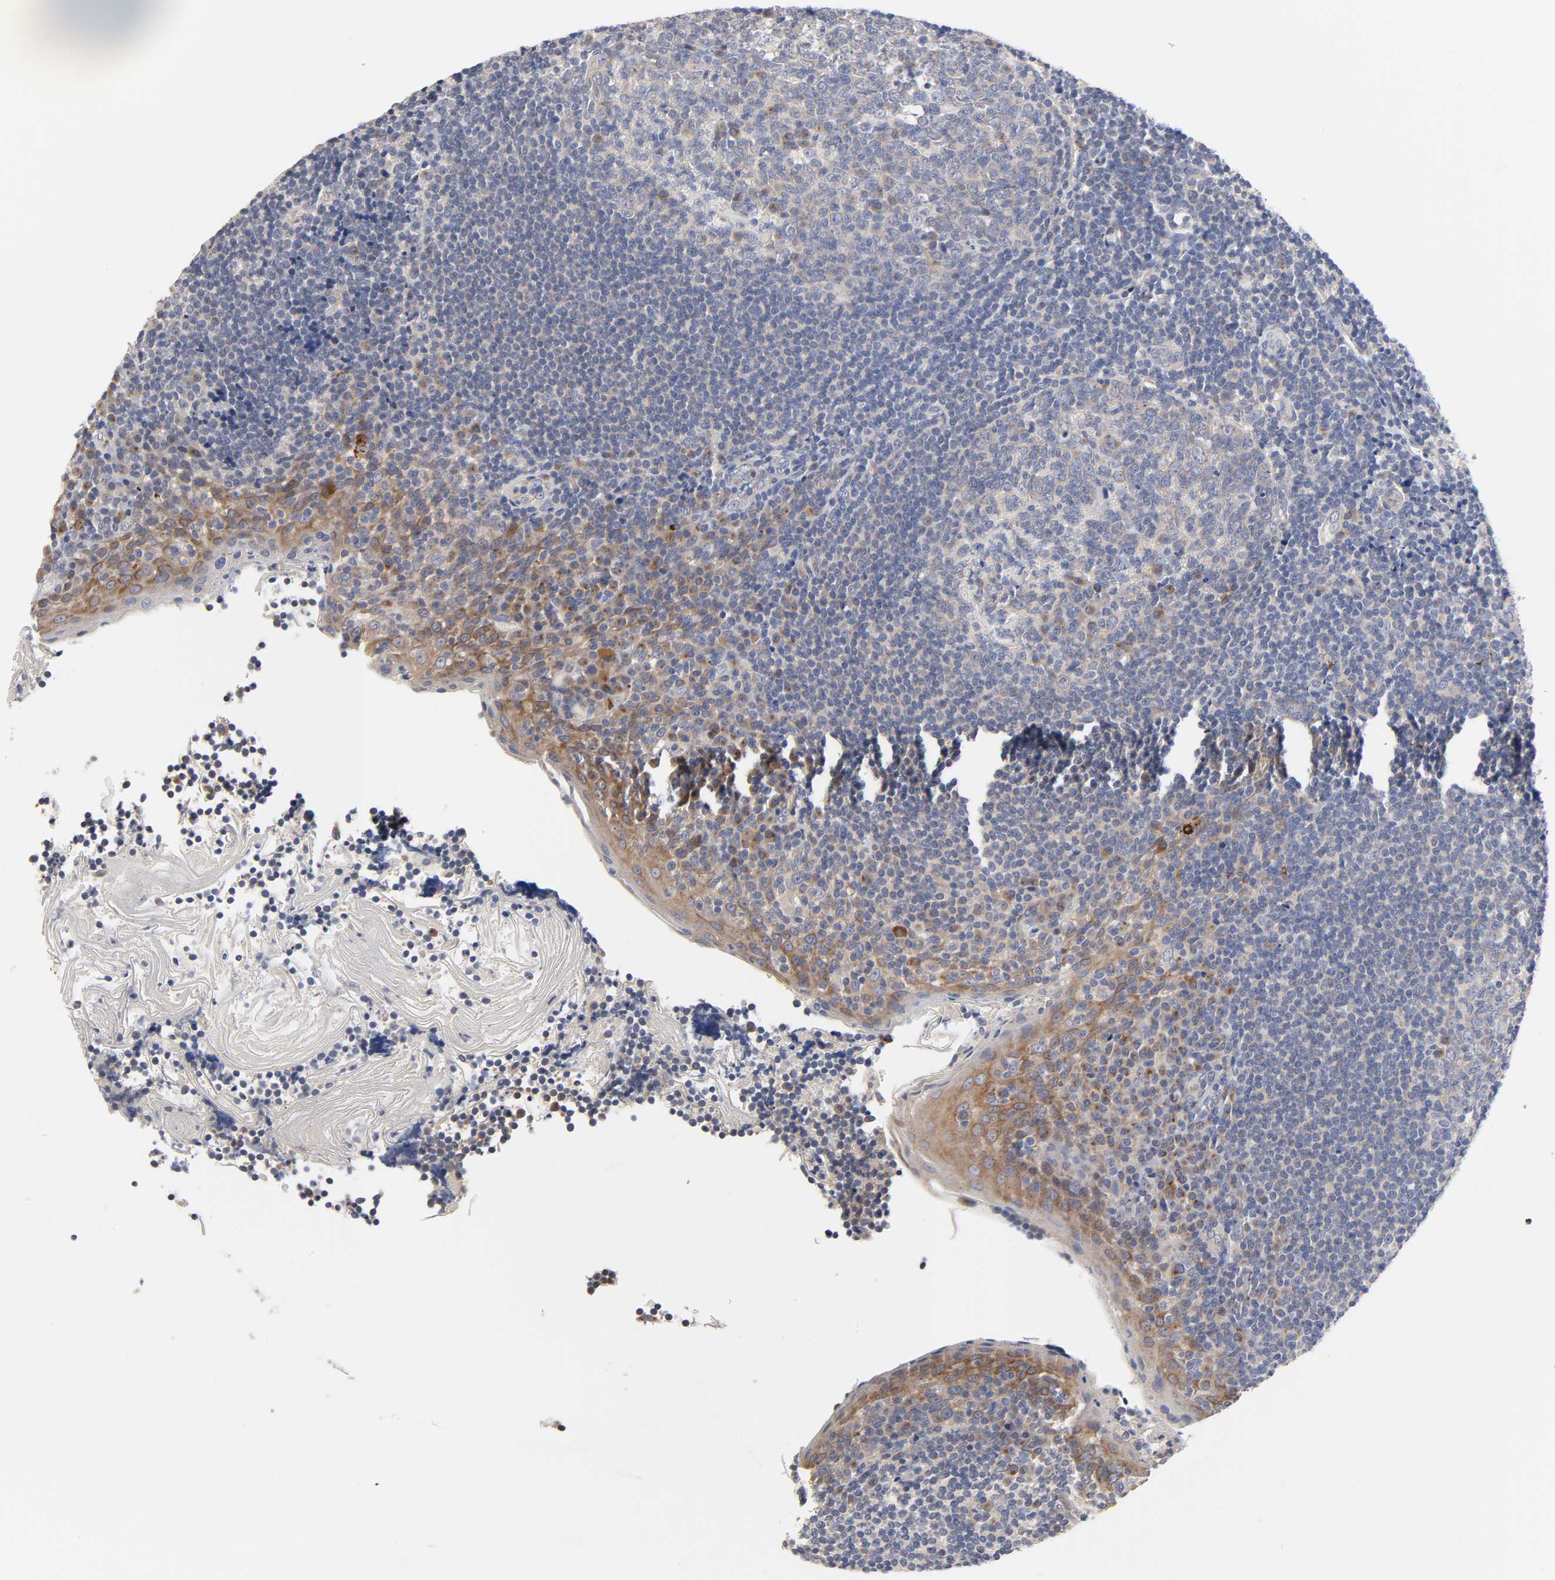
{"staining": {"intensity": "weak", "quantity": "<25%", "location": "cytoplasmic/membranous"}, "tissue": "tonsil", "cell_type": "Germinal center cells", "image_type": "normal", "snomed": [{"axis": "morphology", "description": "Normal tissue, NOS"}, {"axis": "topography", "description": "Tonsil"}], "caption": "Immunohistochemistry image of normal tonsil: tonsil stained with DAB (3,3'-diaminobenzidine) demonstrates no significant protein staining in germinal center cells.", "gene": "C17orf75", "patient": {"sex": "male", "age": 31}}